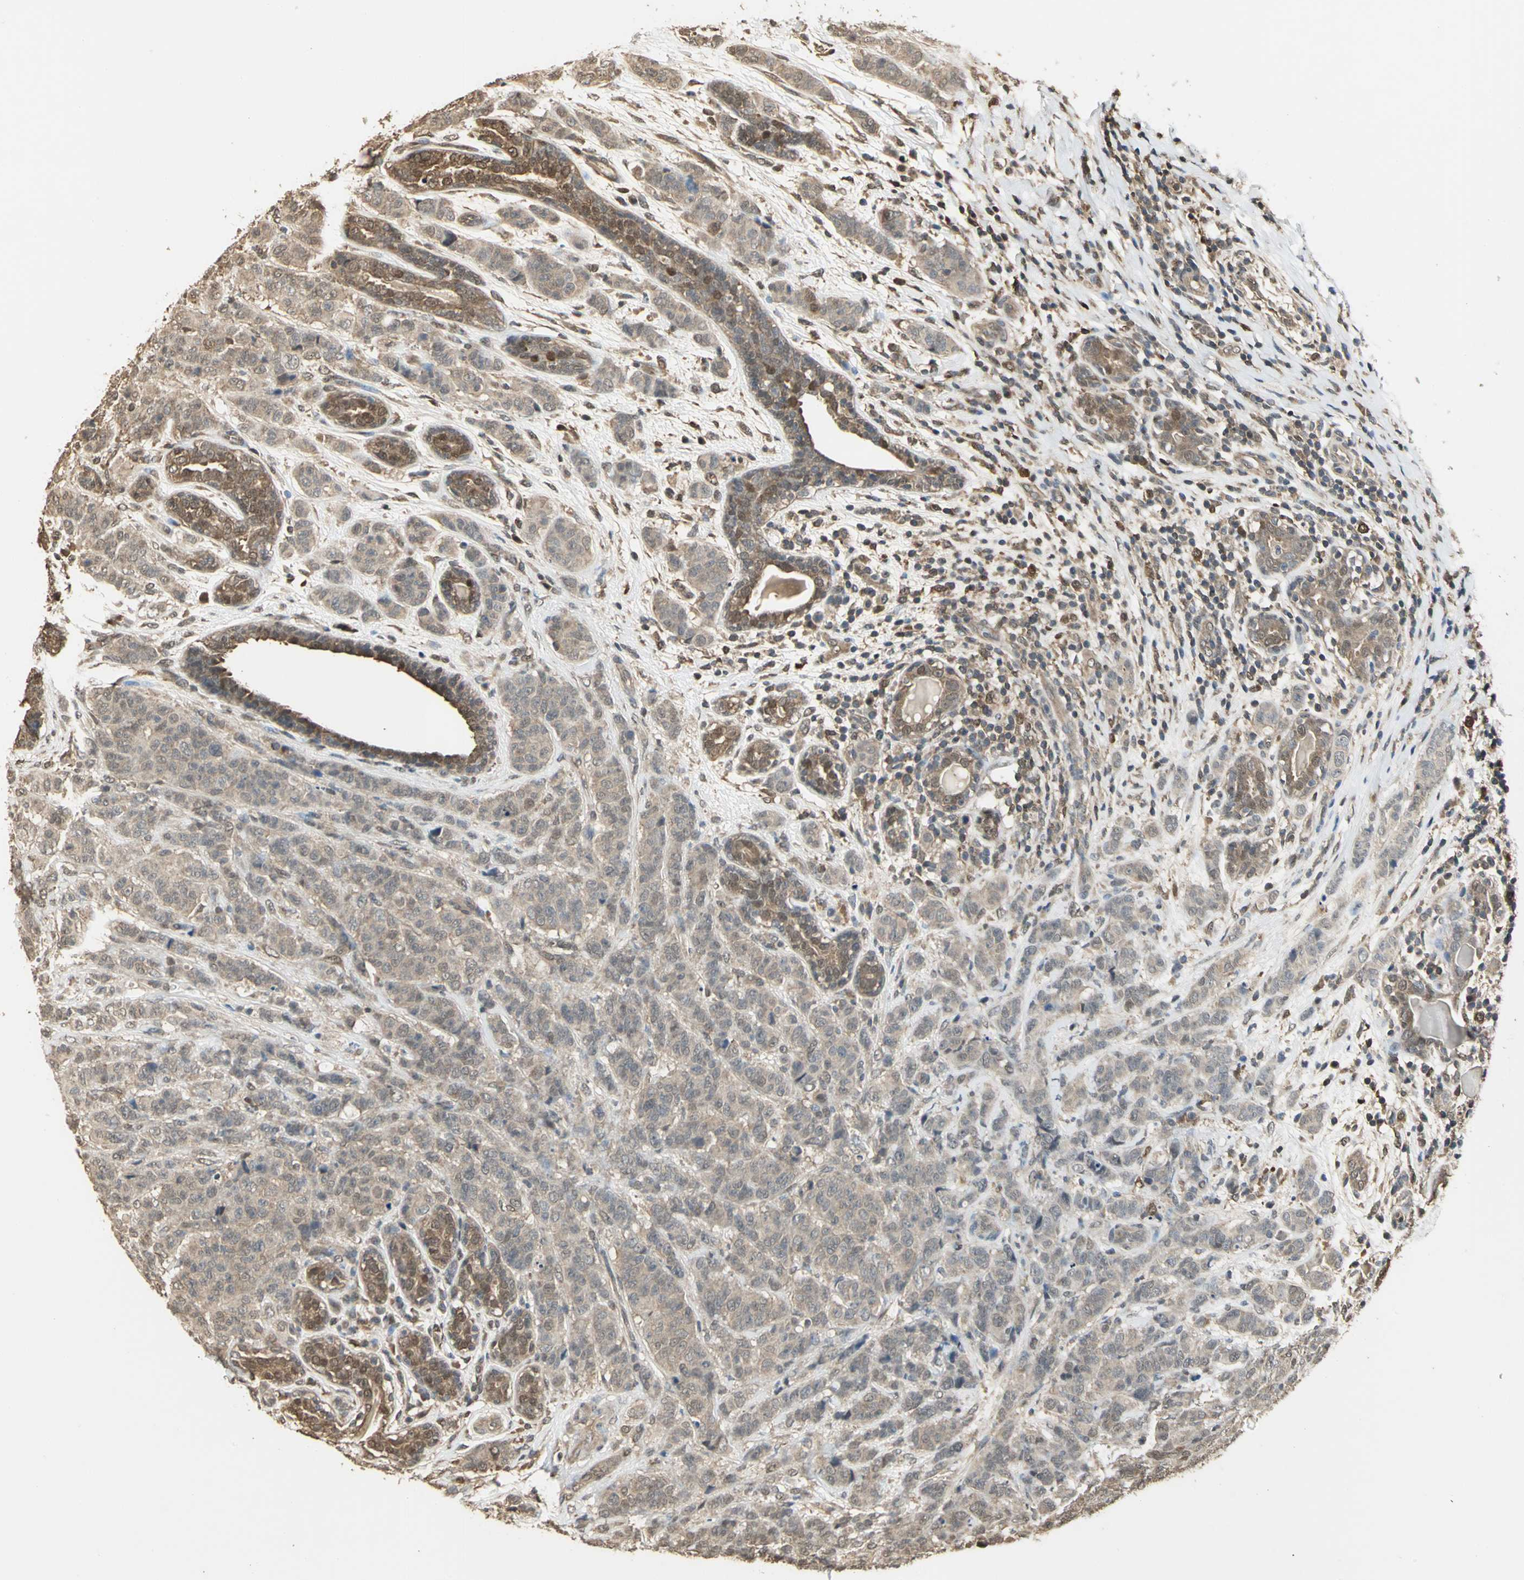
{"staining": {"intensity": "weak", "quantity": ">75%", "location": "cytoplasmic/membranous"}, "tissue": "breast cancer", "cell_type": "Tumor cells", "image_type": "cancer", "snomed": [{"axis": "morphology", "description": "Duct carcinoma"}, {"axis": "topography", "description": "Breast"}], "caption": "Human breast cancer stained with a brown dye demonstrates weak cytoplasmic/membranous positive staining in about >75% of tumor cells.", "gene": "PARK7", "patient": {"sex": "female", "age": 40}}